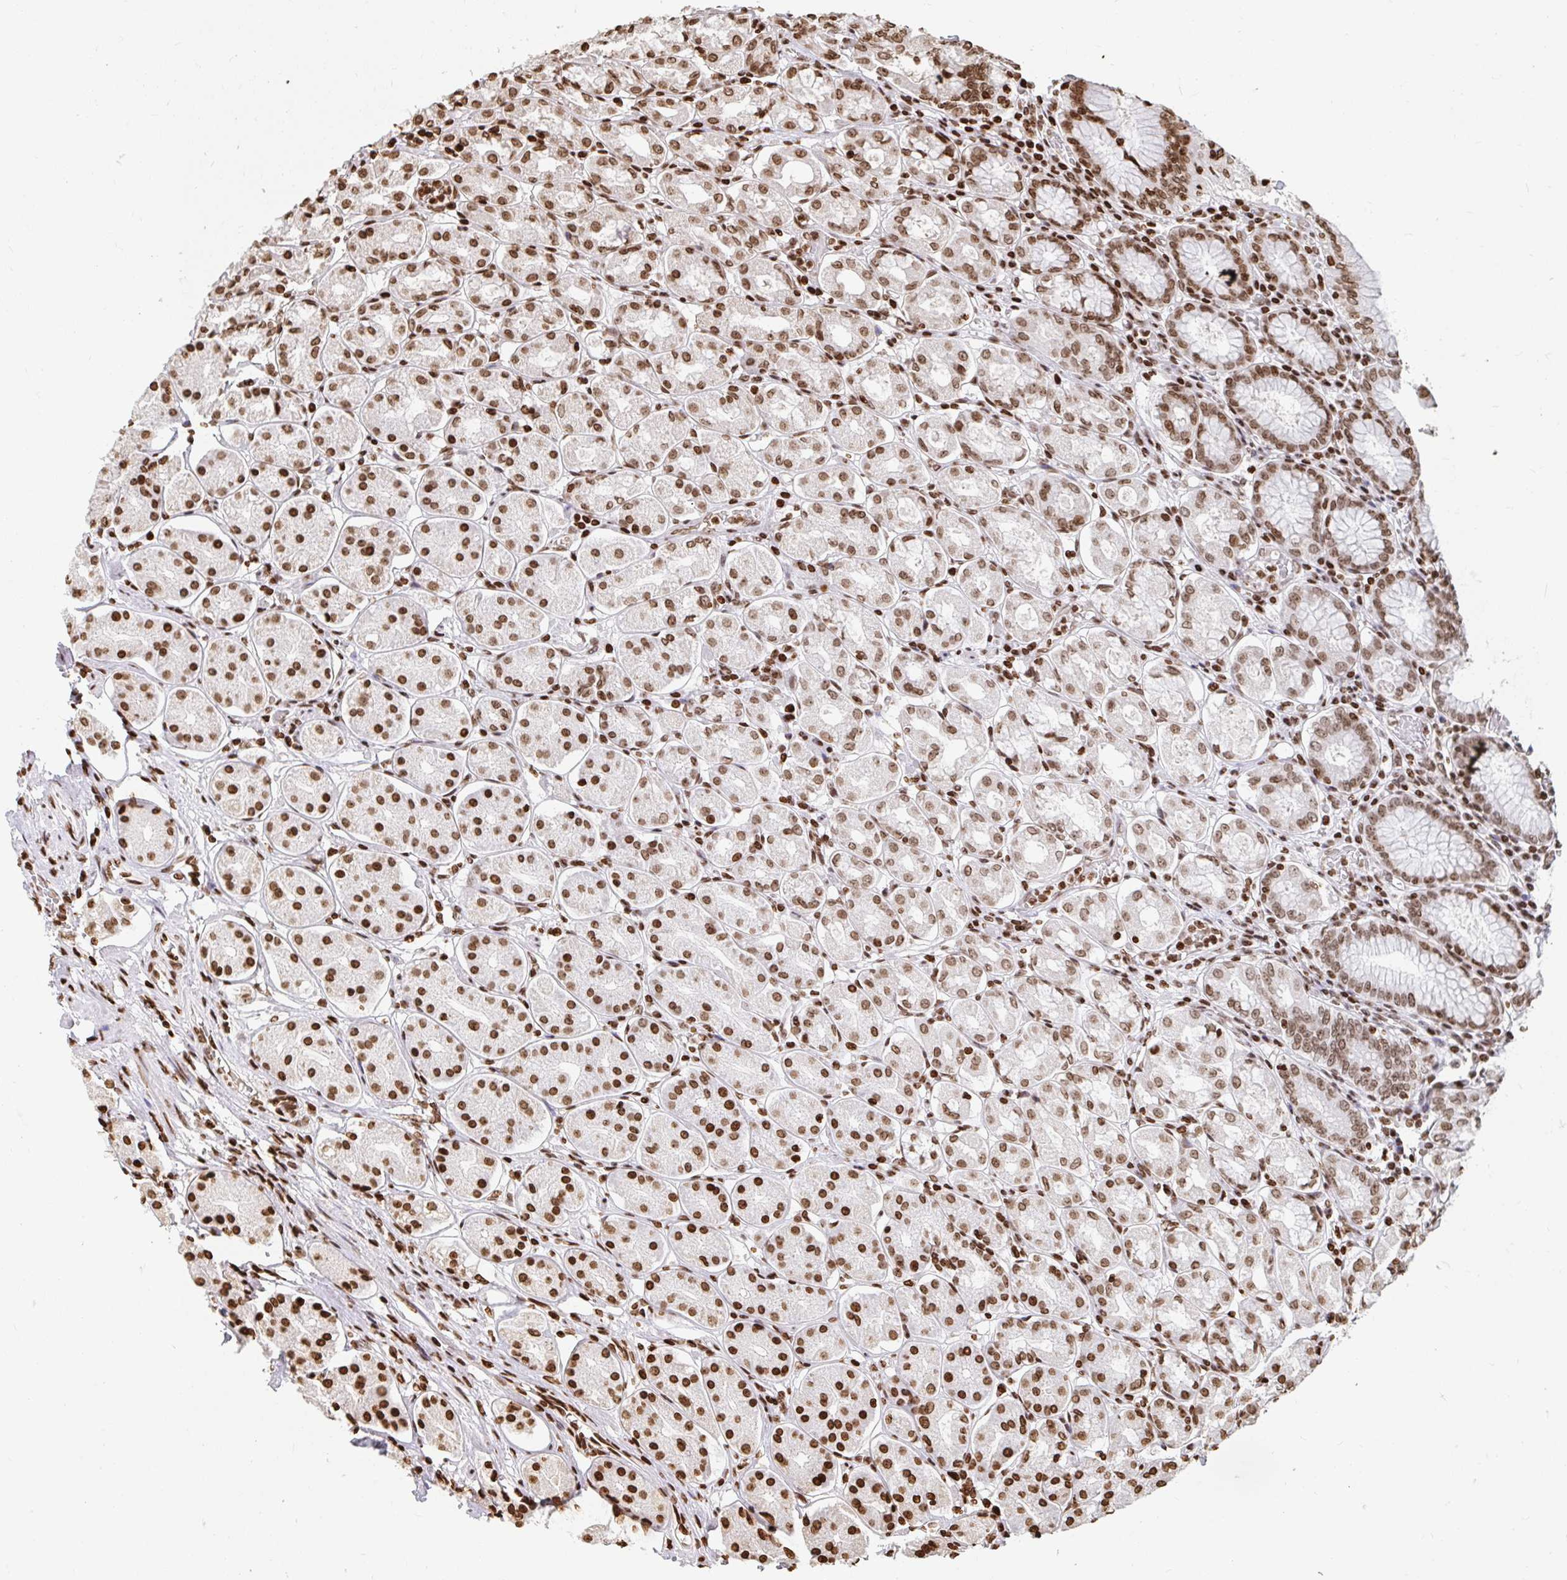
{"staining": {"intensity": "moderate", "quantity": ">75%", "location": "nuclear"}, "tissue": "stomach", "cell_type": "Glandular cells", "image_type": "normal", "snomed": [{"axis": "morphology", "description": "Normal tissue, NOS"}, {"axis": "topography", "description": "Stomach"}, {"axis": "topography", "description": "Stomach, lower"}], "caption": "High-power microscopy captured an immunohistochemistry (IHC) image of benign stomach, revealing moderate nuclear staining in approximately >75% of glandular cells.", "gene": "H2BC5", "patient": {"sex": "female", "age": 56}}